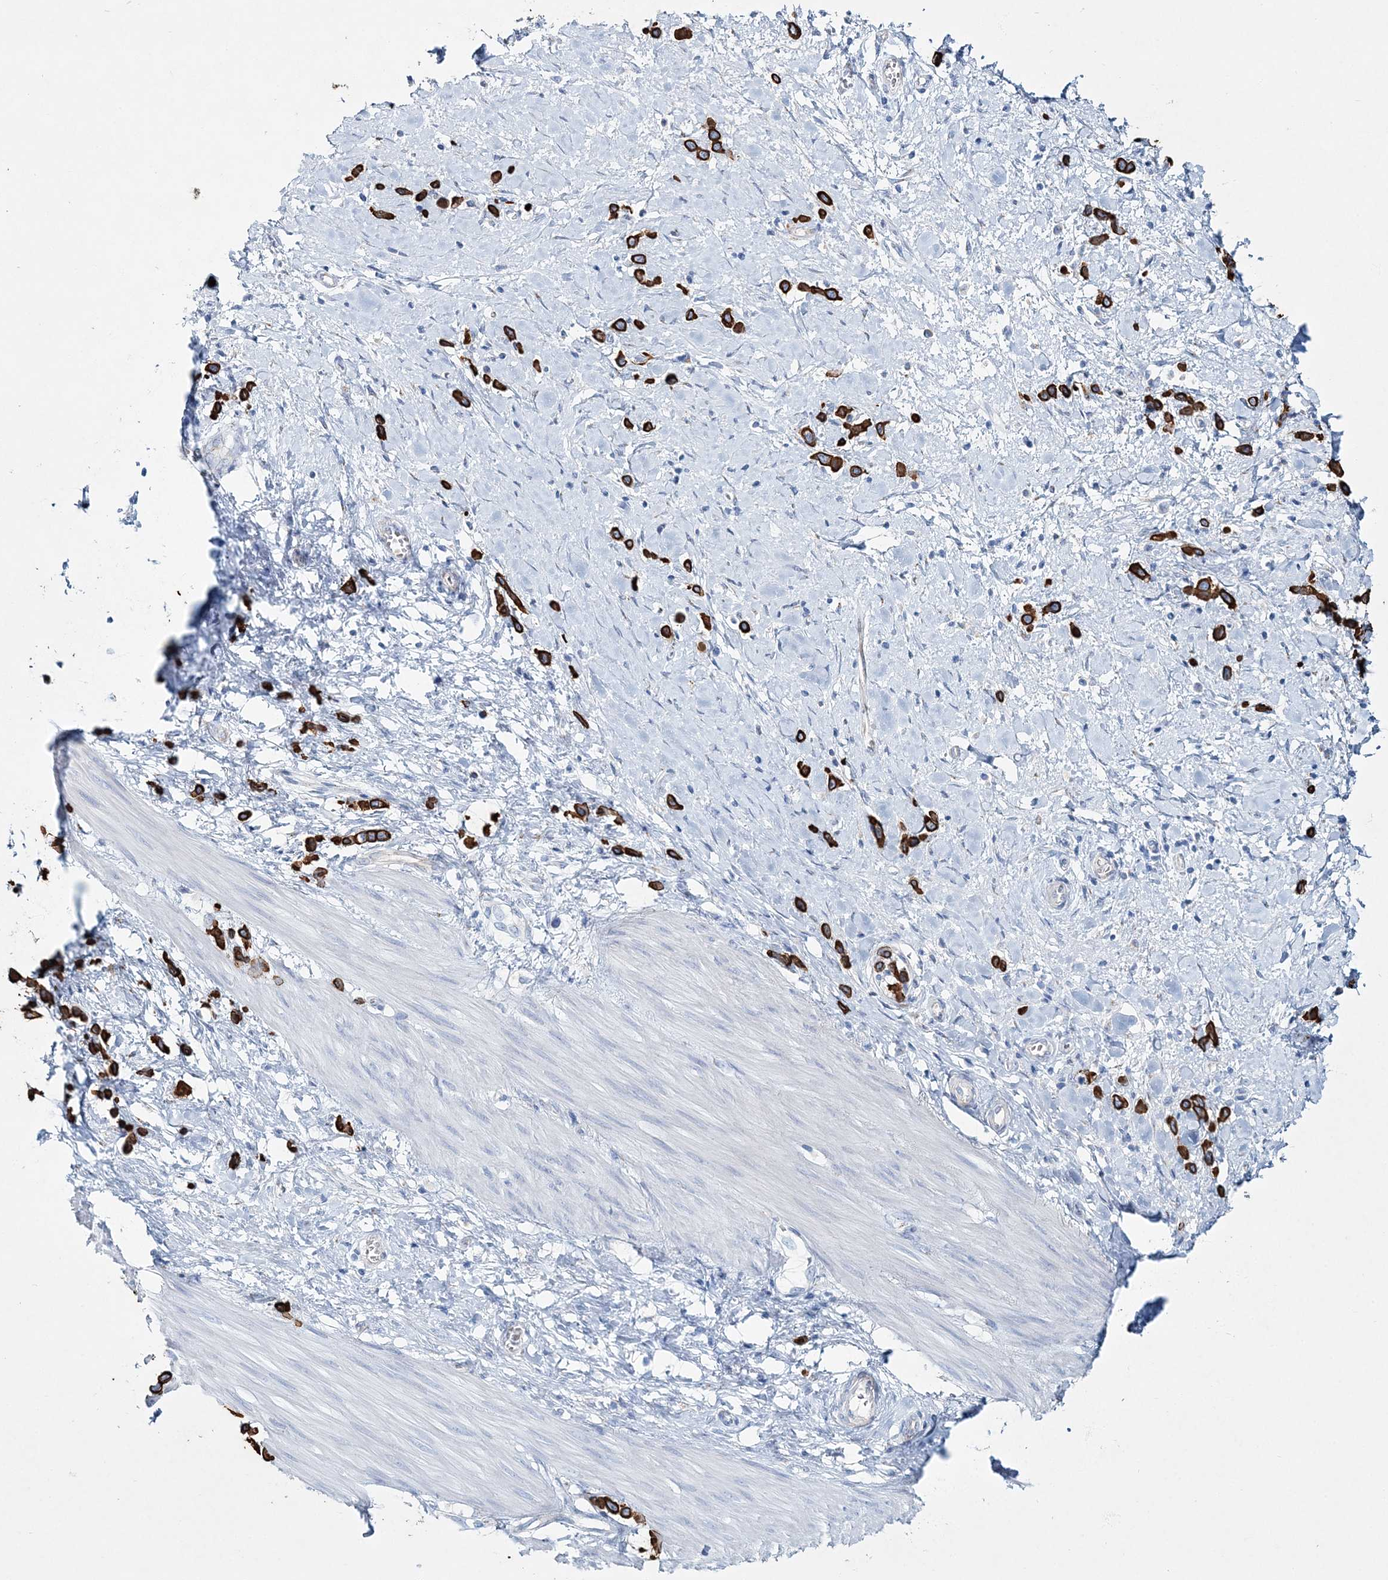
{"staining": {"intensity": "strong", "quantity": ">75%", "location": "cytoplasmic/membranous"}, "tissue": "stomach cancer", "cell_type": "Tumor cells", "image_type": "cancer", "snomed": [{"axis": "morphology", "description": "Adenocarcinoma, NOS"}, {"axis": "topography", "description": "Stomach"}], "caption": "Tumor cells show high levels of strong cytoplasmic/membranous staining in about >75% of cells in human stomach cancer.", "gene": "ADGRL1", "patient": {"sex": "female", "age": 65}}